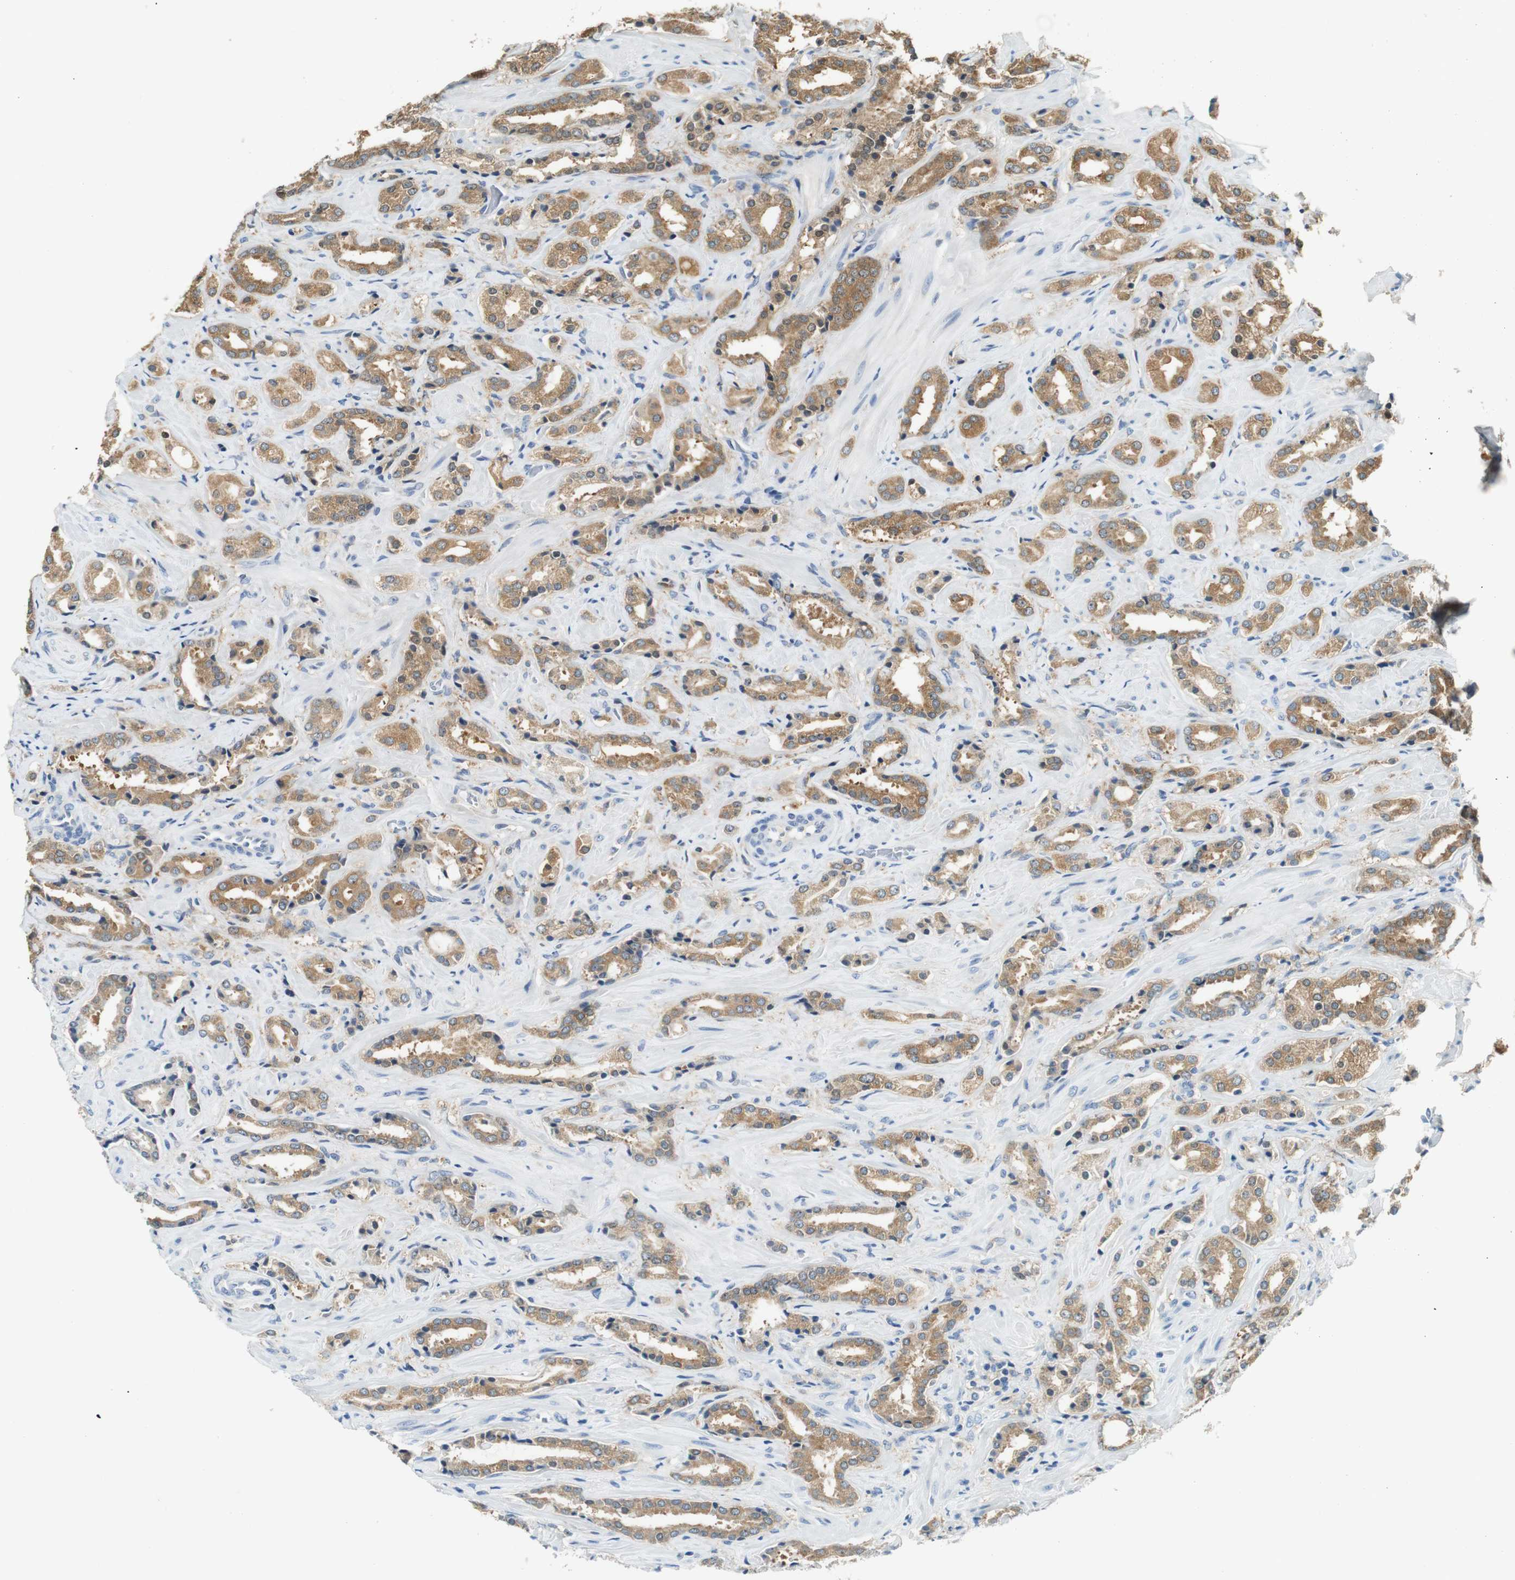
{"staining": {"intensity": "moderate", "quantity": ">75%", "location": "cytoplasmic/membranous"}, "tissue": "prostate cancer", "cell_type": "Tumor cells", "image_type": "cancer", "snomed": [{"axis": "morphology", "description": "Adenocarcinoma, High grade"}, {"axis": "topography", "description": "Prostate"}], "caption": "Approximately >75% of tumor cells in prostate cancer exhibit moderate cytoplasmic/membranous protein expression as visualized by brown immunohistochemical staining.", "gene": "NEBL", "patient": {"sex": "male", "age": 64}}